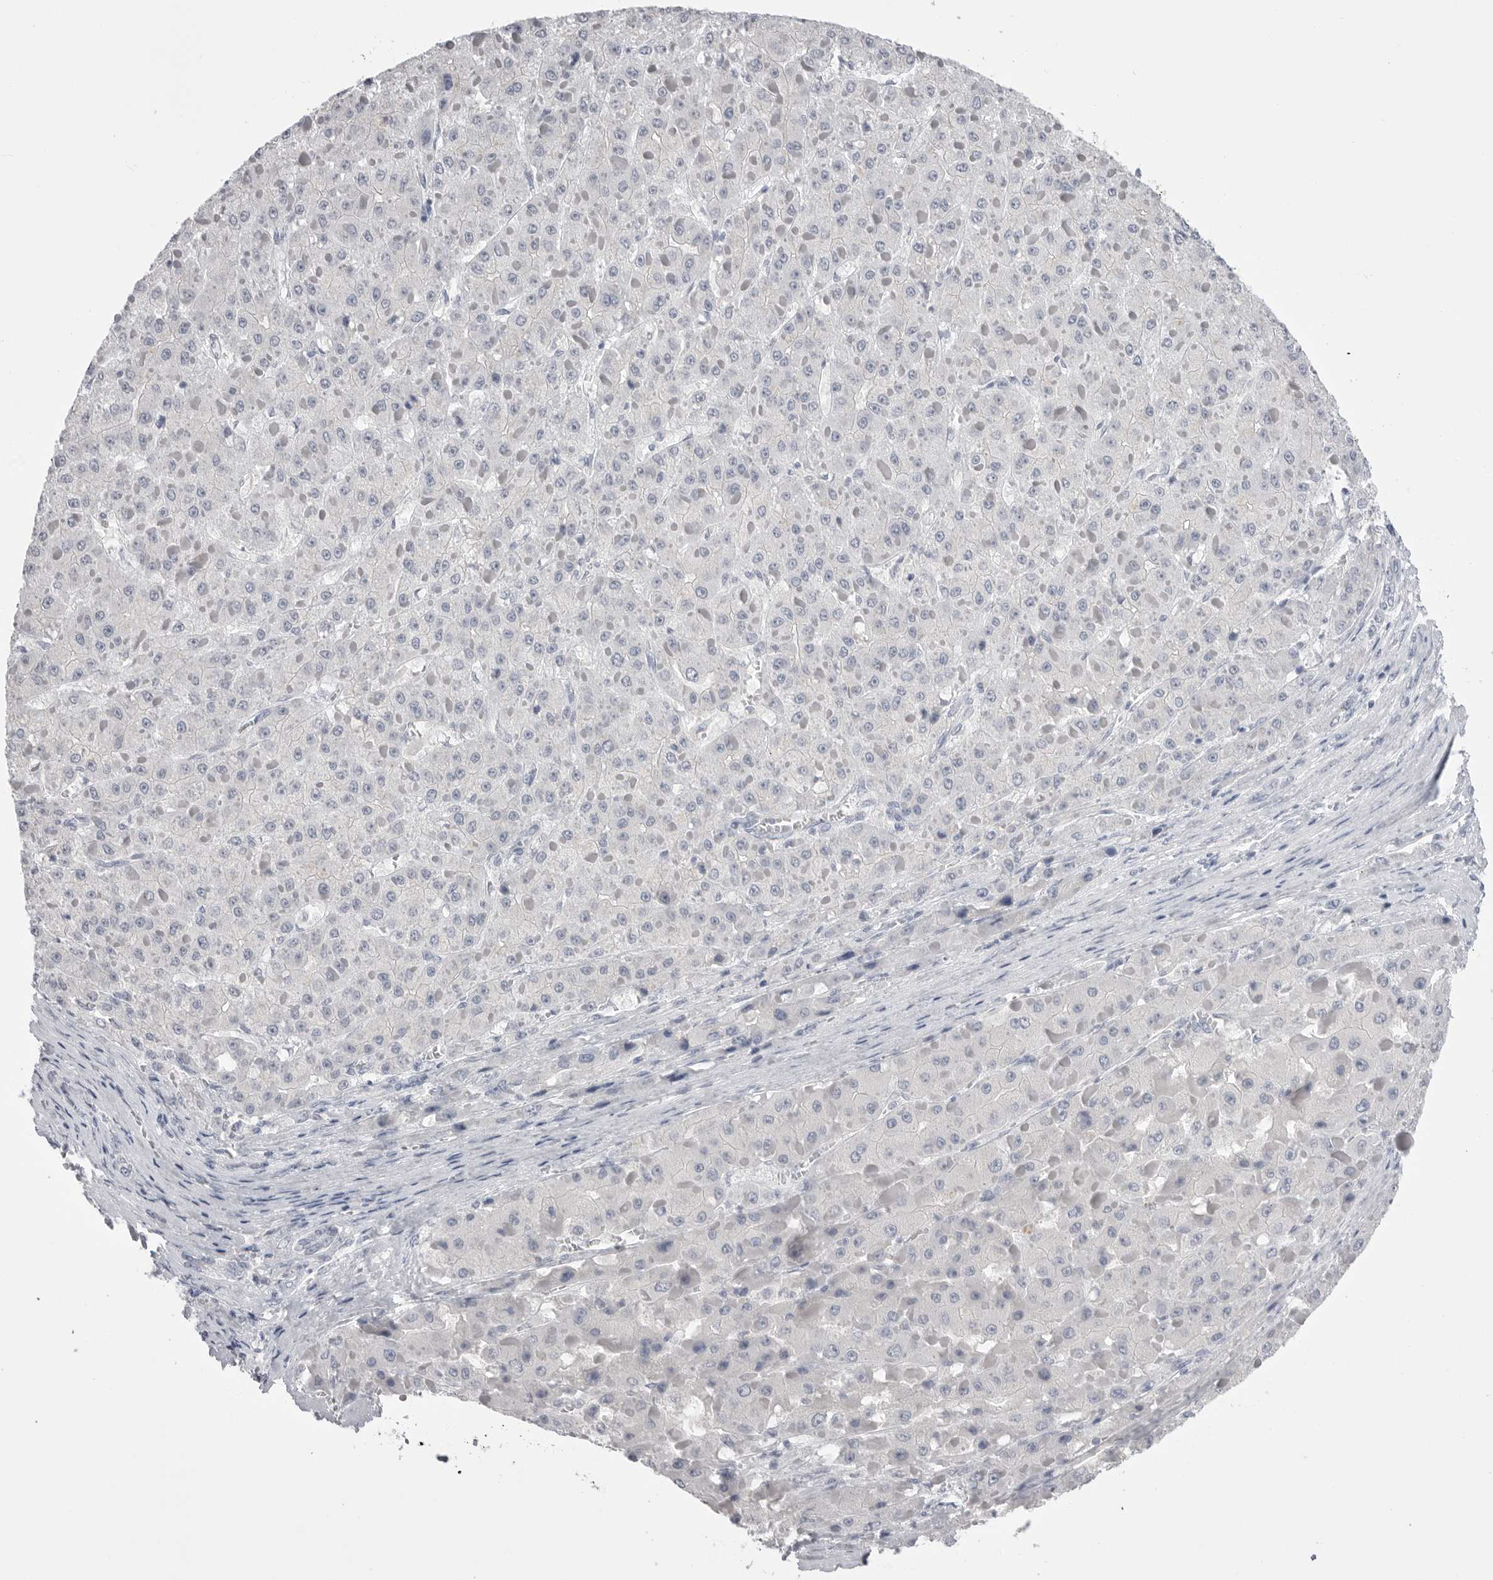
{"staining": {"intensity": "negative", "quantity": "none", "location": "none"}, "tissue": "liver cancer", "cell_type": "Tumor cells", "image_type": "cancer", "snomed": [{"axis": "morphology", "description": "Carcinoma, Hepatocellular, NOS"}, {"axis": "topography", "description": "Liver"}], "caption": "Immunohistochemistry micrograph of human liver cancer stained for a protein (brown), which reveals no expression in tumor cells. (DAB immunohistochemistry visualized using brightfield microscopy, high magnification).", "gene": "CPB1", "patient": {"sex": "female", "age": 73}}